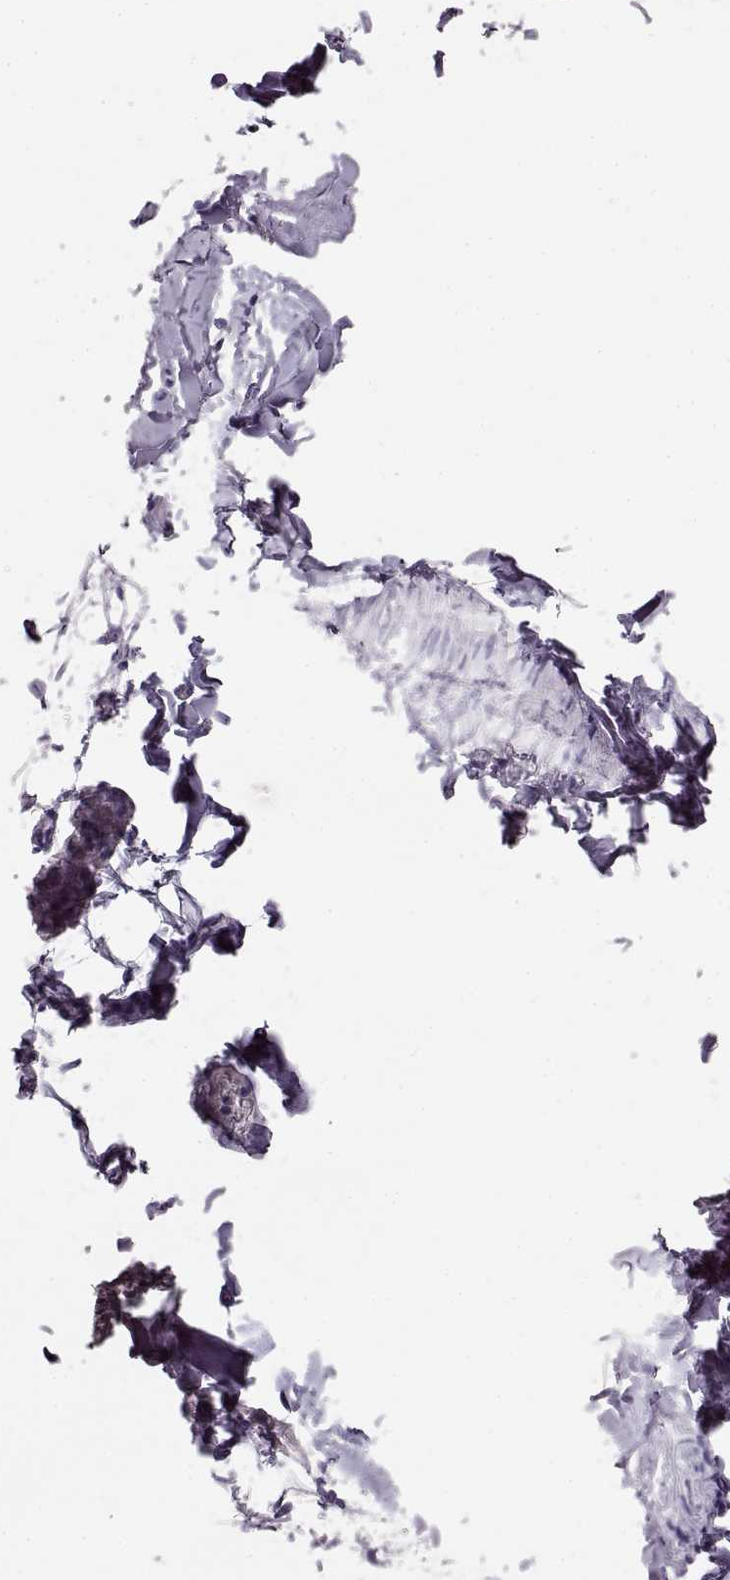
{"staining": {"intensity": "negative", "quantity": "none", "location": "none"}, "tissue": "adipose tissue", "cell_type": "Adipocytes", "image_type": "normal", "snomed": [{"axis": "morphology", "description": "Normal tissue, NOS"}, {"axis": "topography", "description": "Gallbladder"}, {"axis": "topography", "description": "Peripheral nerve tissue"}], "caption": "Photomicrograph shows no protein positivity in adipocytes of unremarkable adipose tissue.", "gene": "BFSP2", "patient": {"sex": "female", "age": 45}}